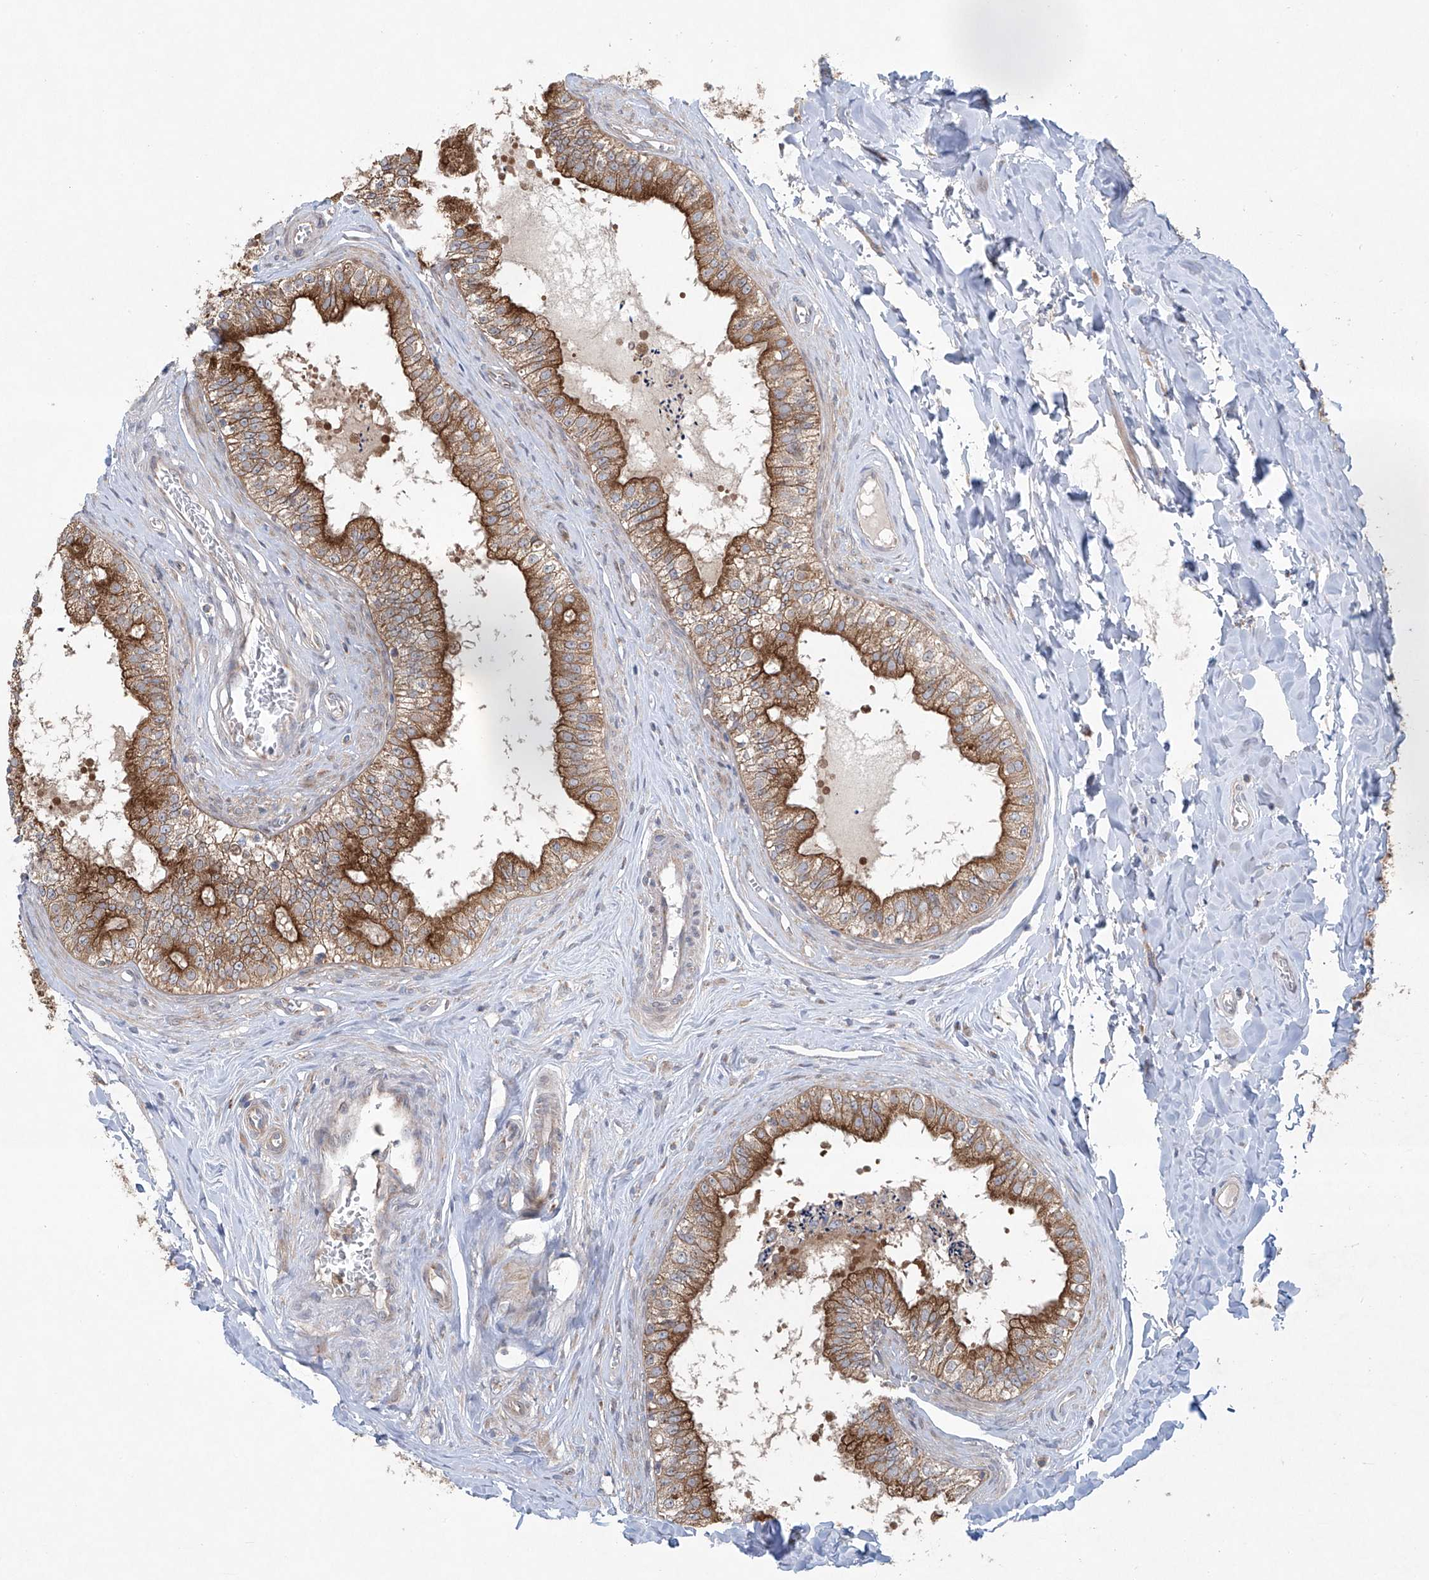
{"staining": {"intensity": "strong", "quantity": "25%-75%", "location": "cytoplasmic/membranous"}, "tissue": "epididymis", "cell_type": "Glandular cells", "image_type": "normal", "snomed": [{"axis": "morphology", "description": "Normal tissue, NOS"}, {"axis": "topography", "description": "Epididymis"}], "caption": "This is a photomicrograph of immunohistochemistry staining of unremarkable epididymis, which shows strong positivity in the cytoplasmic/membranous of glandular cells.", "gene": "KLC4", "patient": {"sex": "male", "age": 29}}